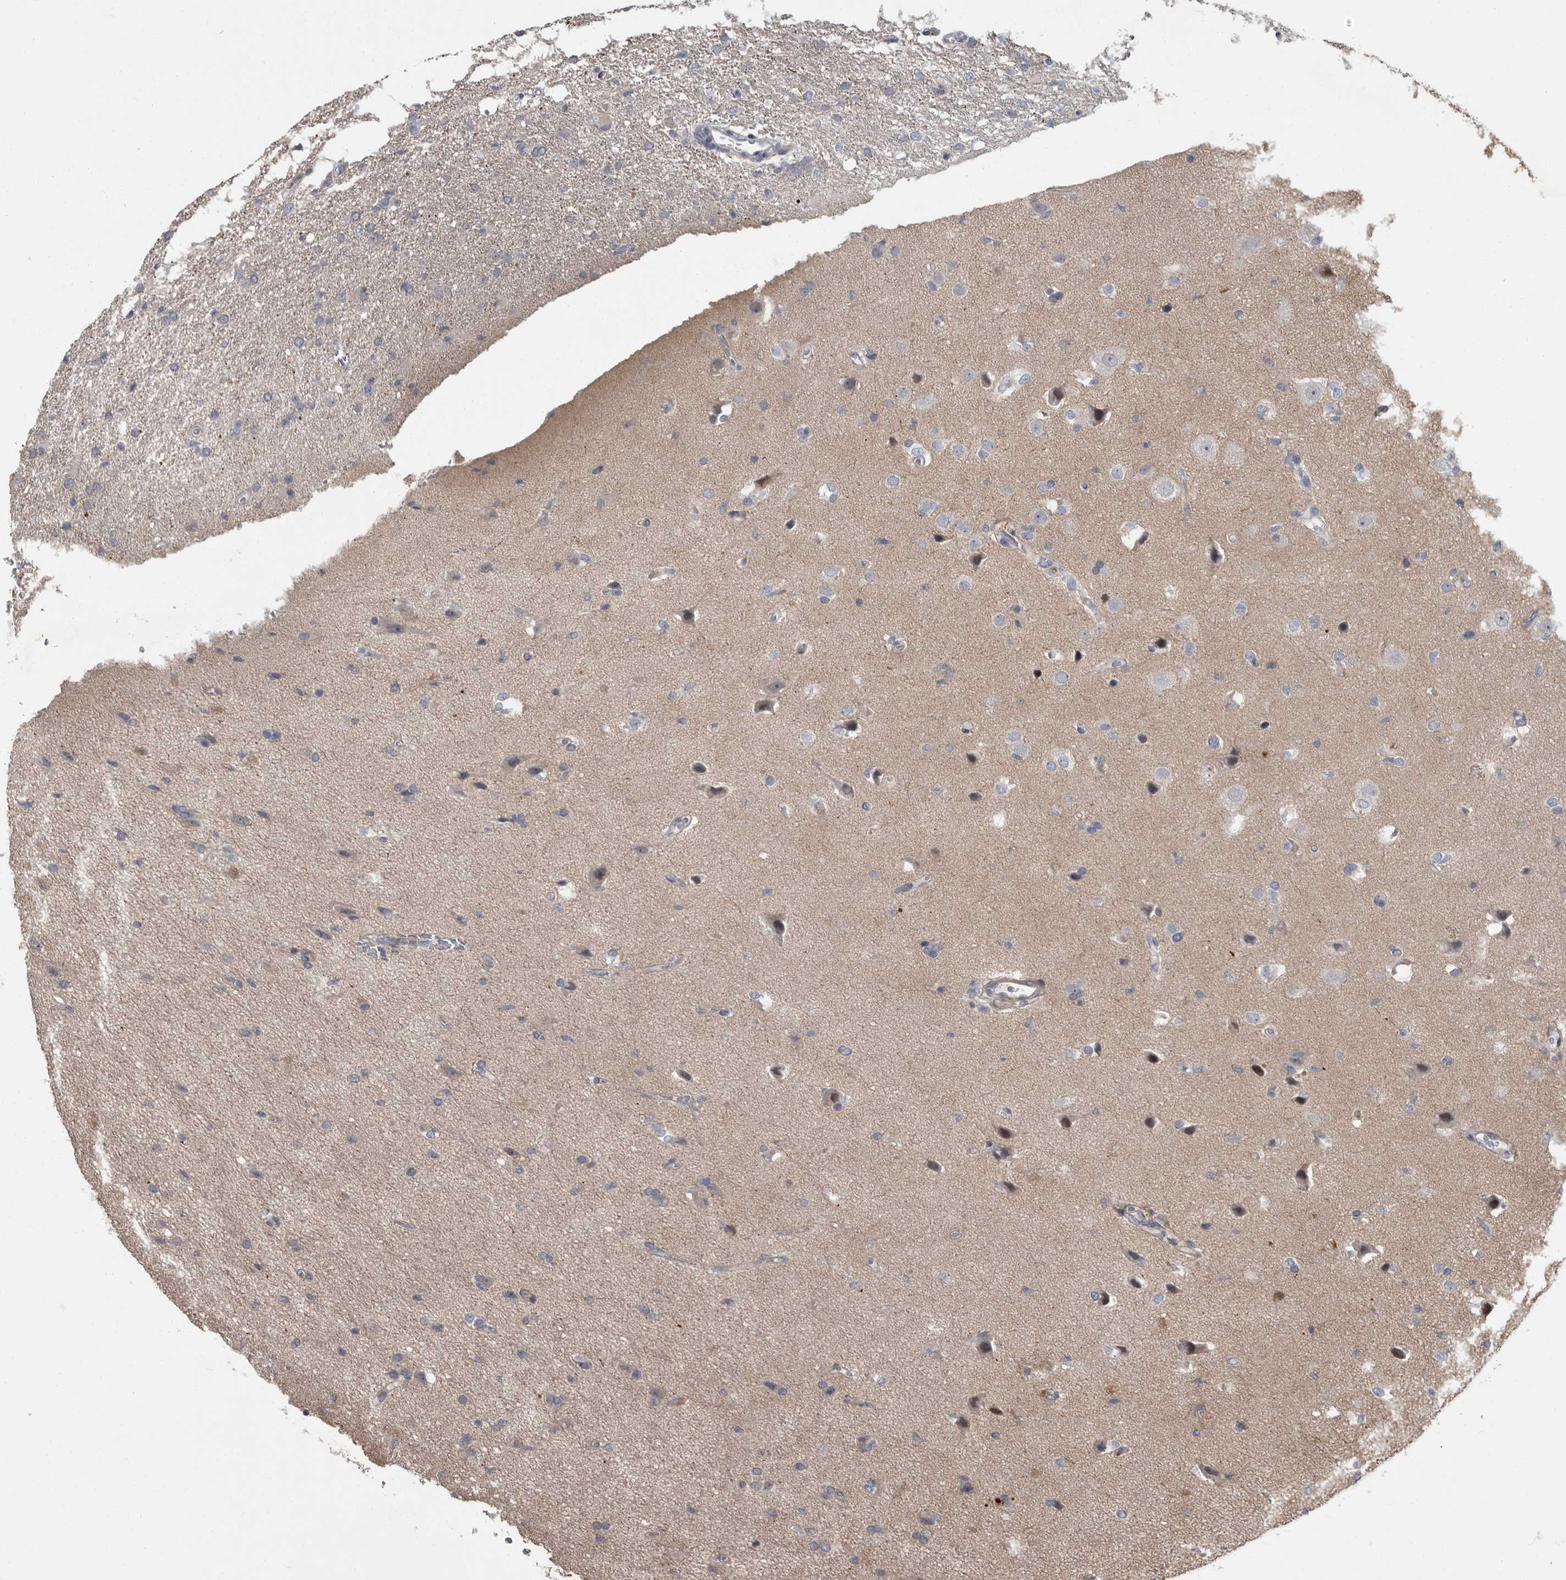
{"staining": {"intensity": "negative", "quantity": "none", "location": "none"}, "tissue": "glioma", "cell_type": "Tumor cells", "image_type": "cancer", "snomed": [{"axis": "morphology", "description": "Glioma, malignant, High grade"}, {"axis": "topography", "description": "Brain"}], "caption": "Immunohistochemical staining of human glioma displays no significant staining in tumor cells.", "gene": "PDE7A", "patient": {"sex": "female", "age": 57}}